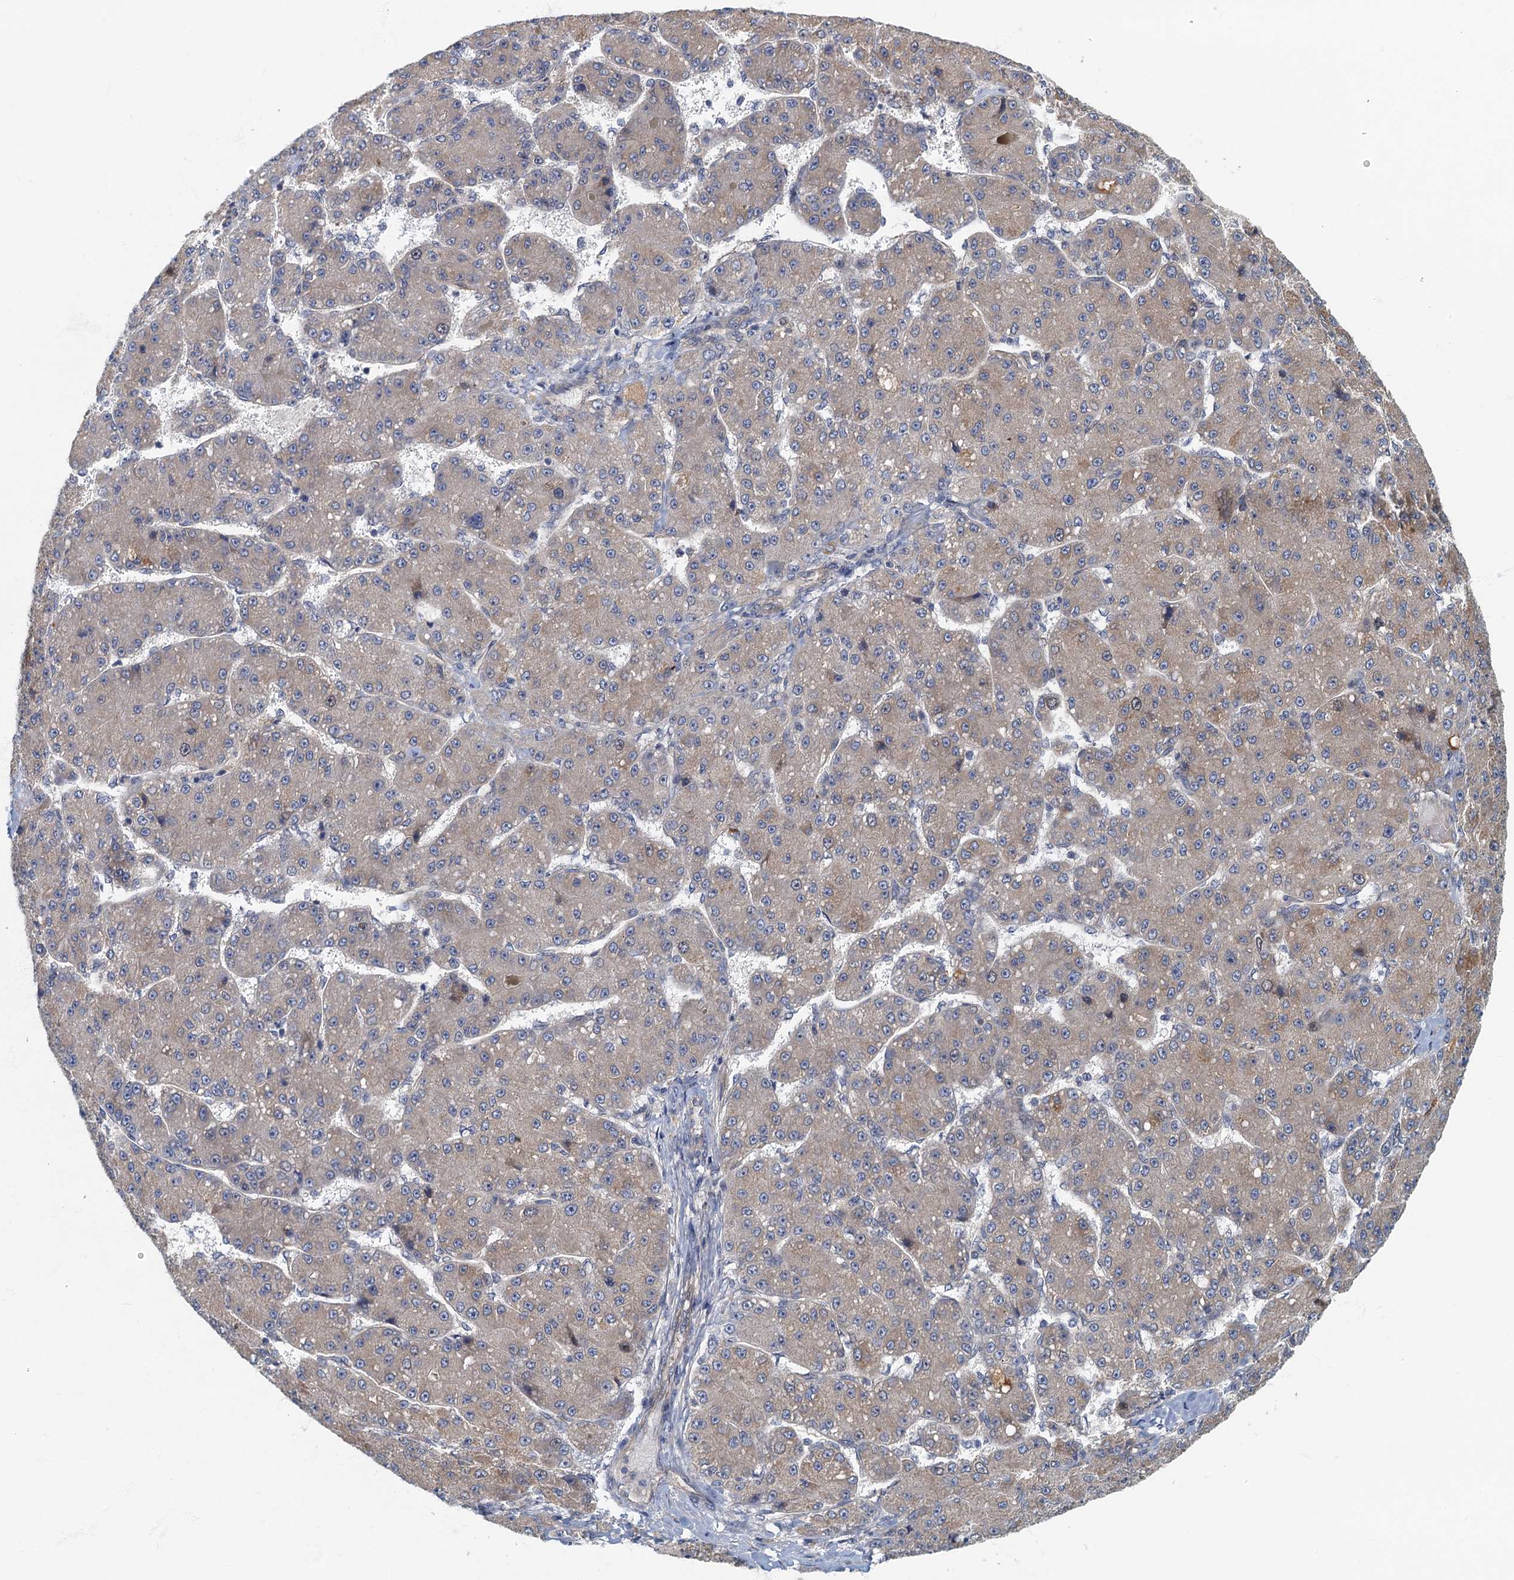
{"staining": {"intensity": "weak", "quantity": "<25%", "location": "cytoplasmic/membranous"}, "tissue": "liver cancer", "cell_type": "Tumor cells", "image_type": "cancer", "snomed": [{"axis": "morphology", "description": "Carcinoma, Hepatocellular, NOS"}, {"axis": "topography", "description": "Liver"}], "caption": "An image of liver cancer stained for a protein shows no brown staining in tumor cells.", "gene": "CKAP2L", "patient": {"sex": "male", "age": 67}}